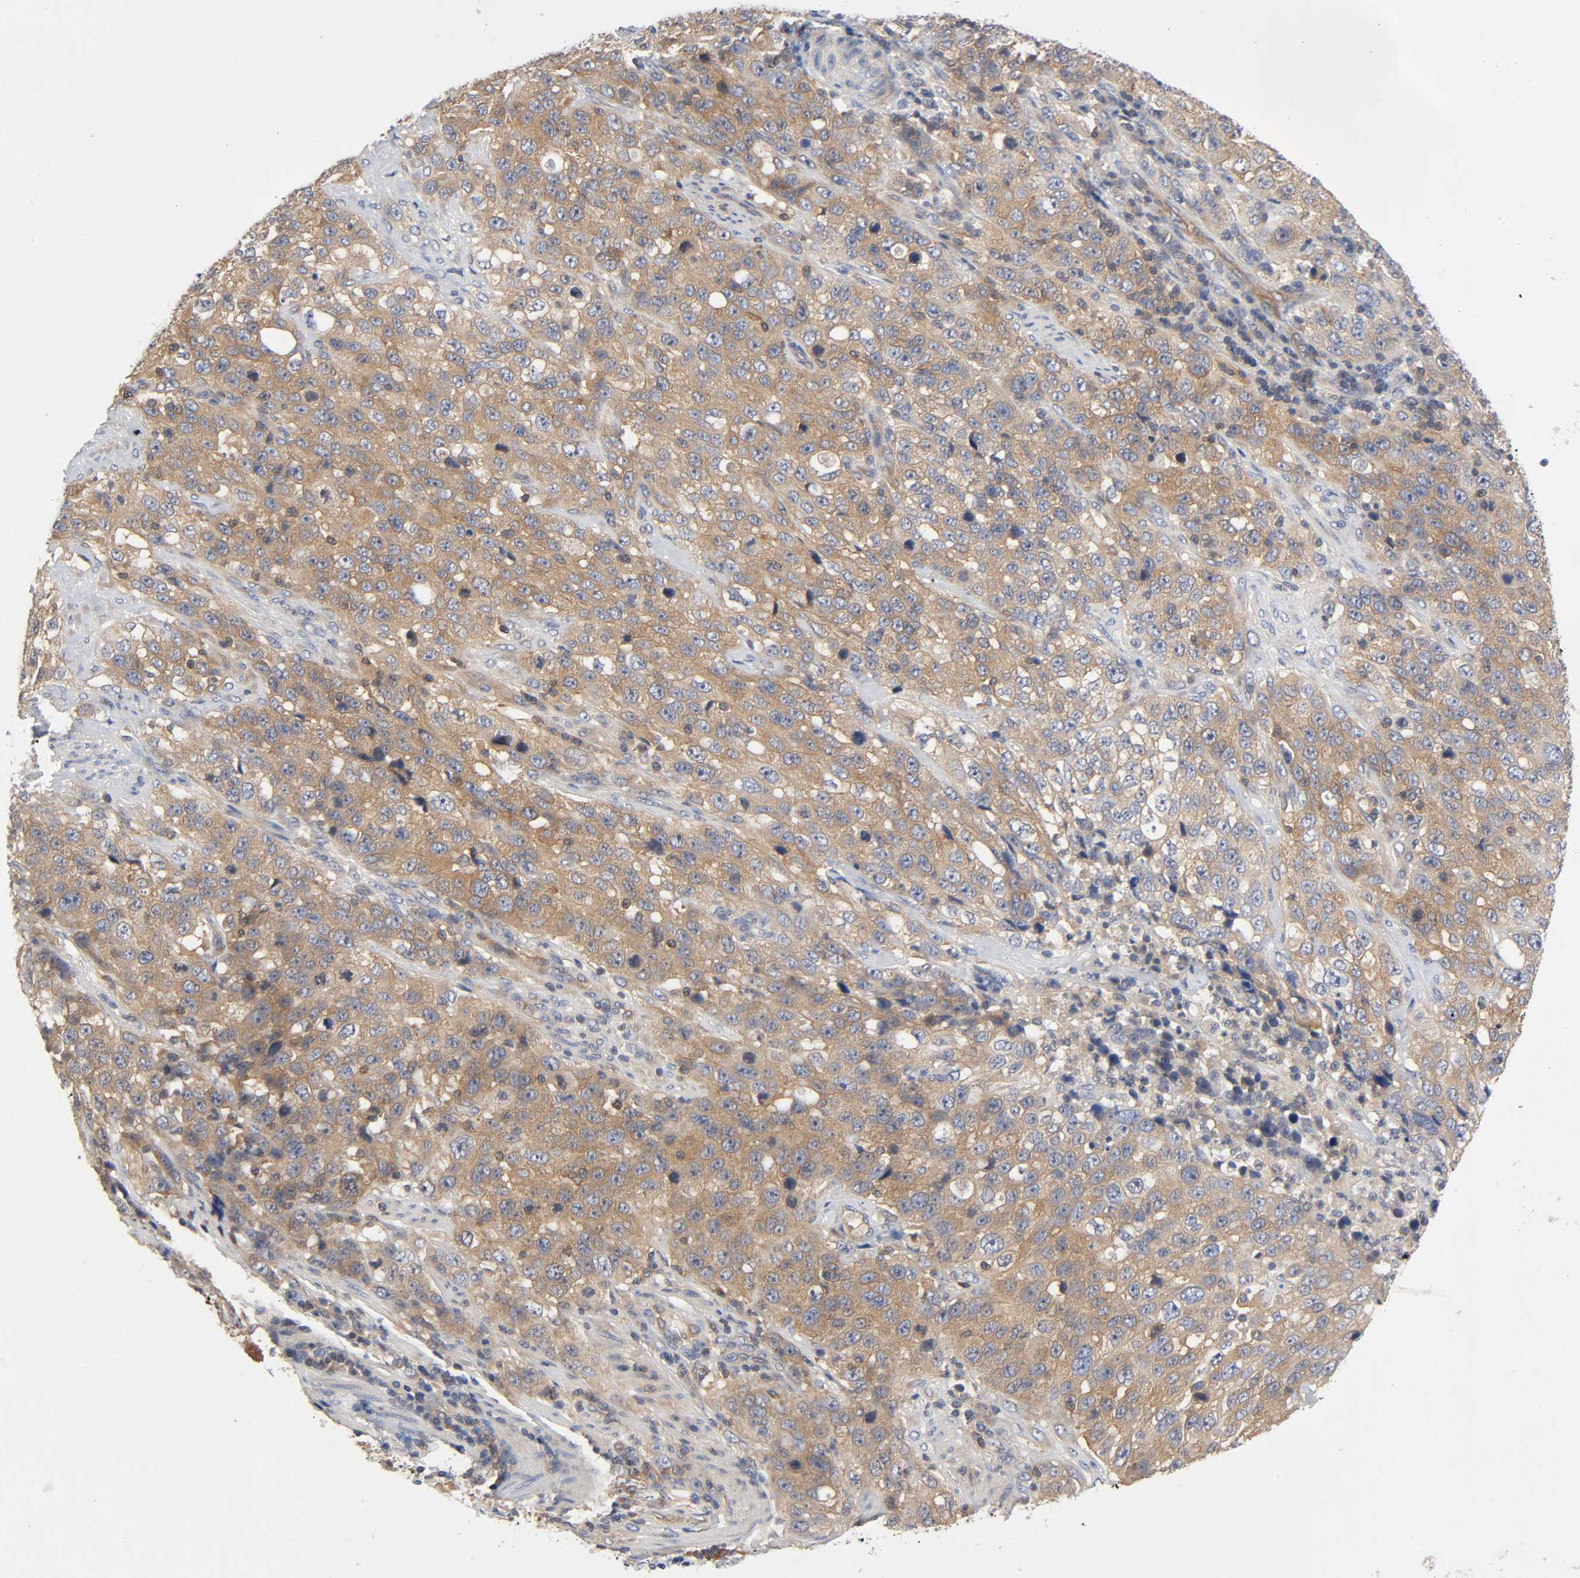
{"staining": {"intensity": "moderate", "quantity": ">75%", "location": "cytoplasmic/membranous"}, "tissue": "stomach cancer", "cell_type": "Tumor cells", "image_type": "cancer", "snomed": [{"axis": "morphology", "description": "Normal tissue, NOS"}, {"axis": "morphology", "description": "Adenocarcinoma, NOS"}, {"axis": "topography", "description": "Stomach"}], "caption": "DAB immunohistochemical staining of human stomach cancer (adenocarcinoma) shows moderate cytoplasmic/membranous protein expression in about >75% of tumor cells.", "gene": "PRKAB1", "patient": {"sex": "male", "age": 48}}